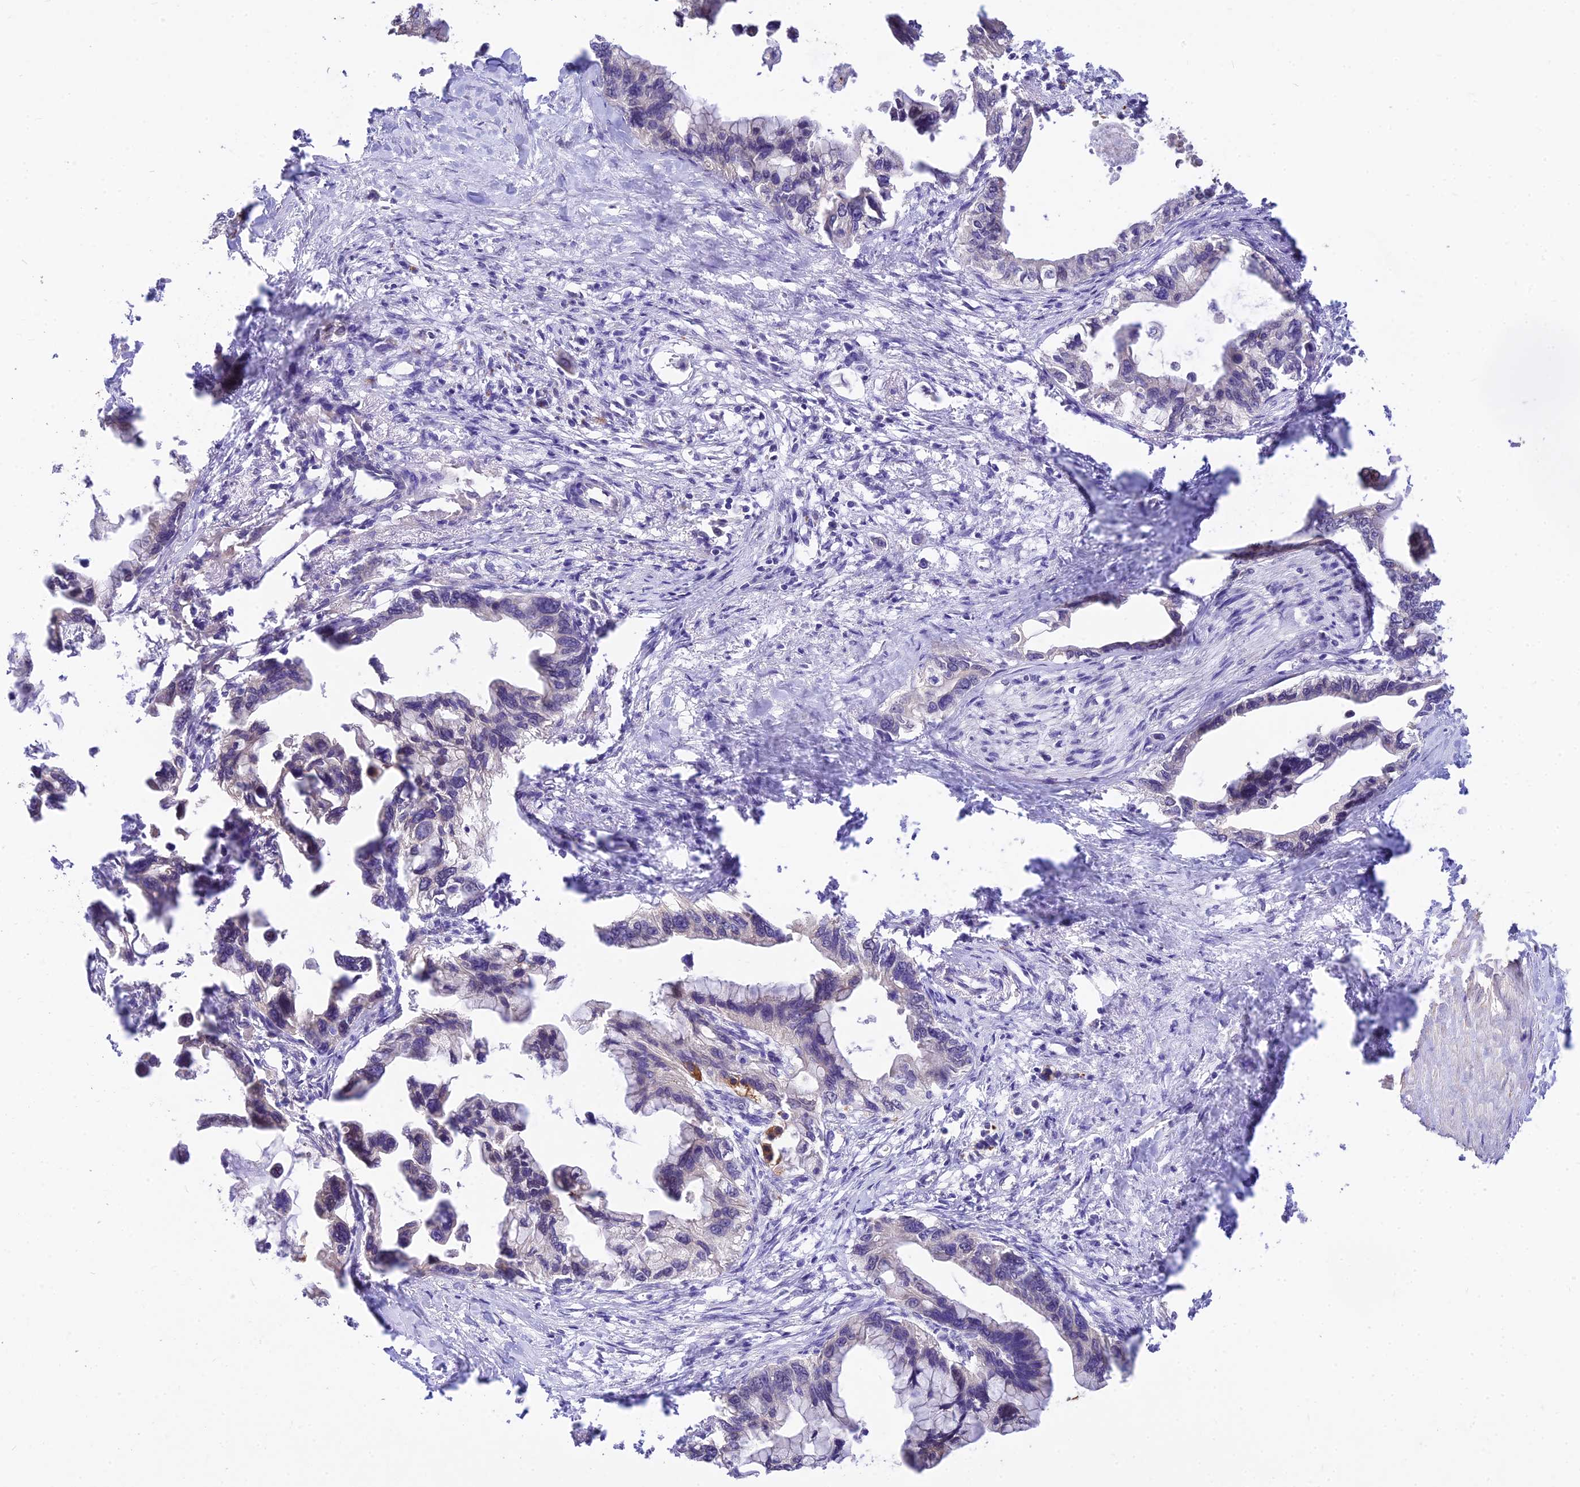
{"staining": {"intensity": "negative", "quantity": "none", "location": "none"}, "tissue": "pancreatic cancer", "cell_type": "Tumor cells", "image_type": "cancer", "snomed": [{"axis": "morphology", "description": "Adenocarcinoma, NOS"}, {"axis": "topography", "description": "Pancreas"}], "caption": "An IHC histopathology image of pancreatic cancer (adenocarcinoma) is shown. There is no staining in tumor cells of pancreatic cancer (adenocarcinoma). (IHC, brightfield microscopy, high magnification).", "gene": "PGK1", "patient": {"sex": "female", "age": 83}}